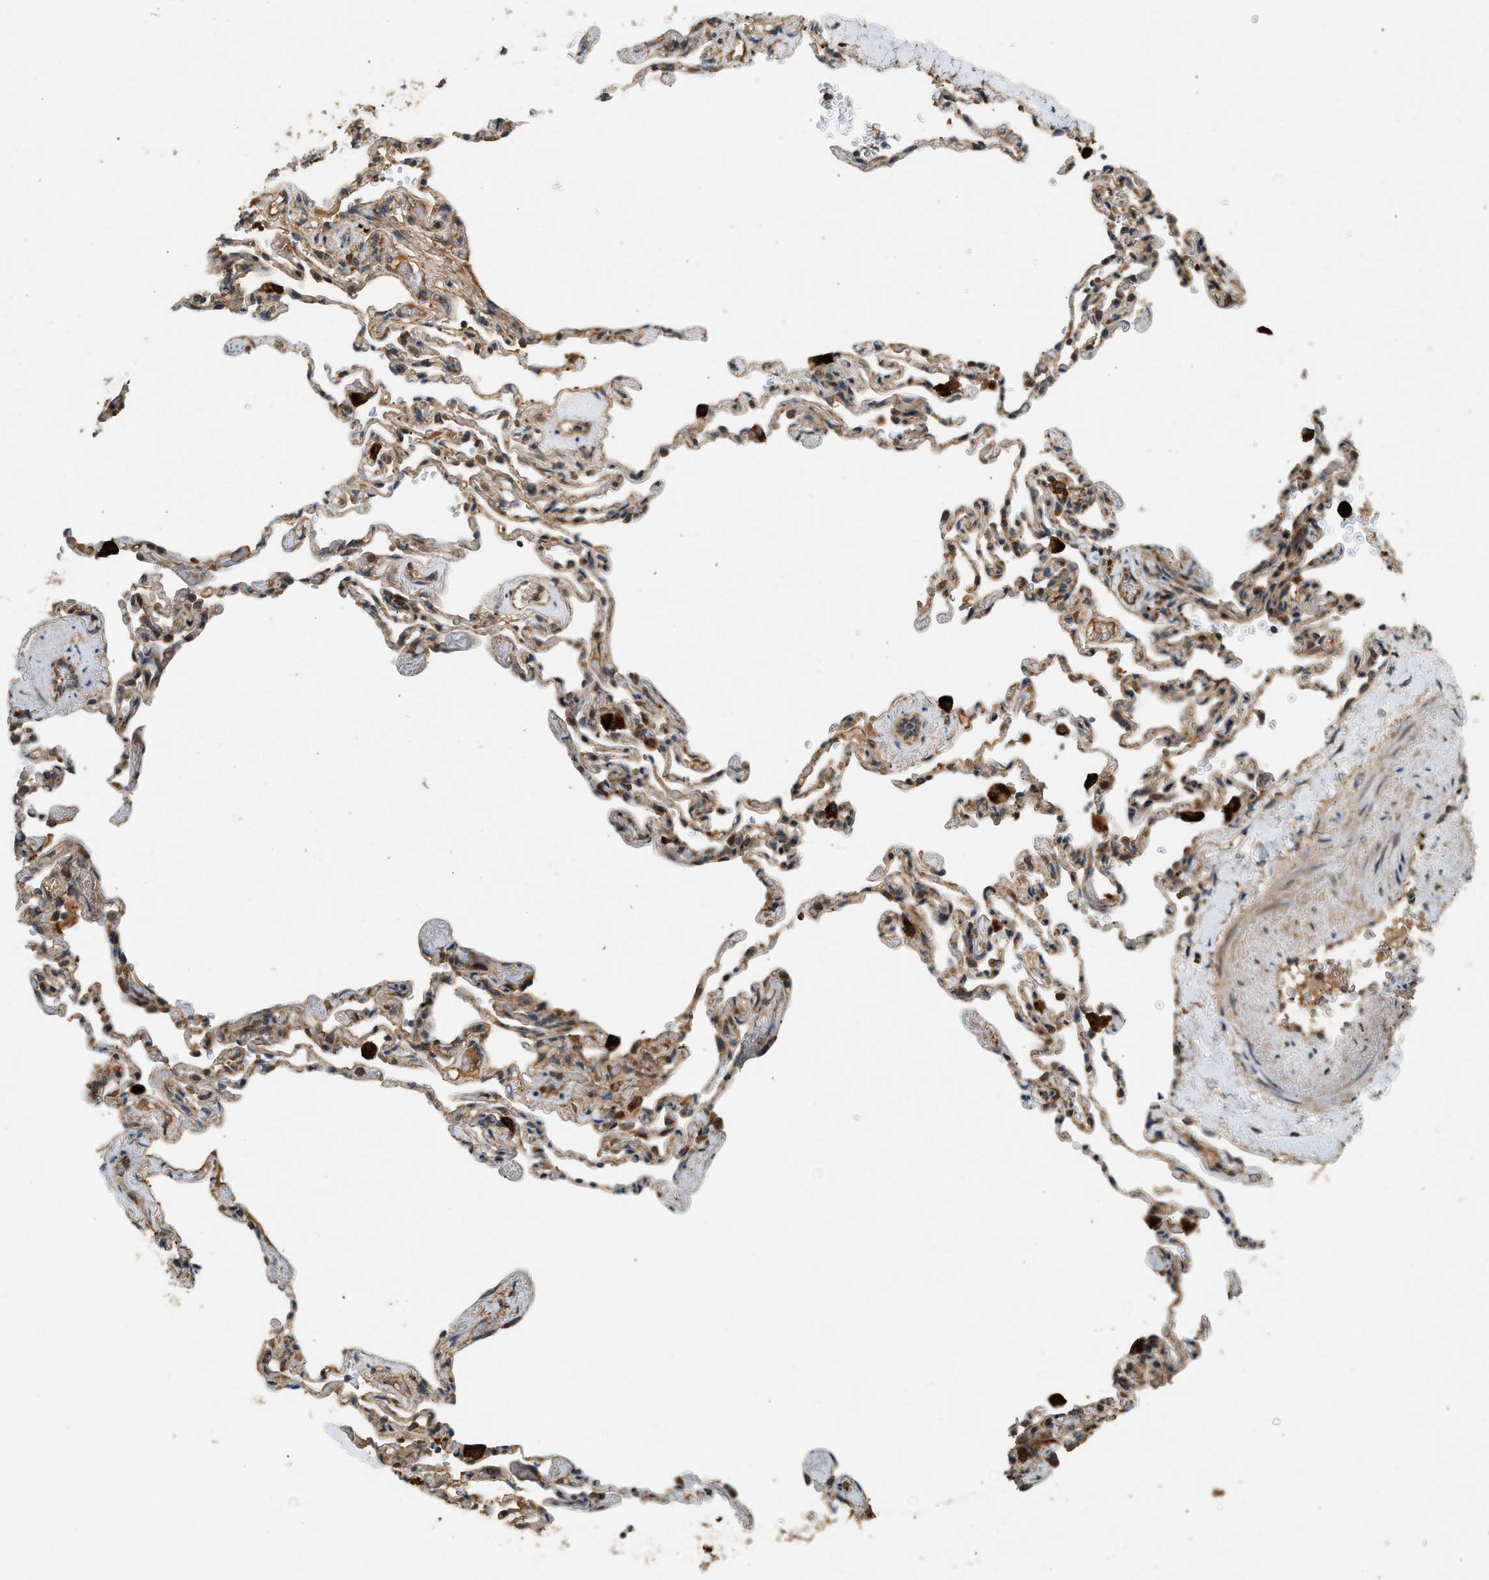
{"staining": {"intensity": "moderate", "quantity": ">75%", "location": "cytoplasmic/membranous"}, "tissue": "lung", "cell_type": "Alveolar cells", "image_type": "normal", "snomed": [{"axis": "morphology", "description": "Normal tissue, NOS"}, {"axis": "topography", "description": "Lung"}], "caption": "Immunohistochemical staining of normal human lung shows medium levels of moderate cytoplasmic/membranous staining in approximately >75% of alveolar cells. The staining is performed using DAB (3,3'-diaminobenzidine) brown chromogen to label protein expression. The nuclei are counter-stained blue using hematoxylin.", "gene": "CTSB", "patient": {"sex": "male", "age": 59}}